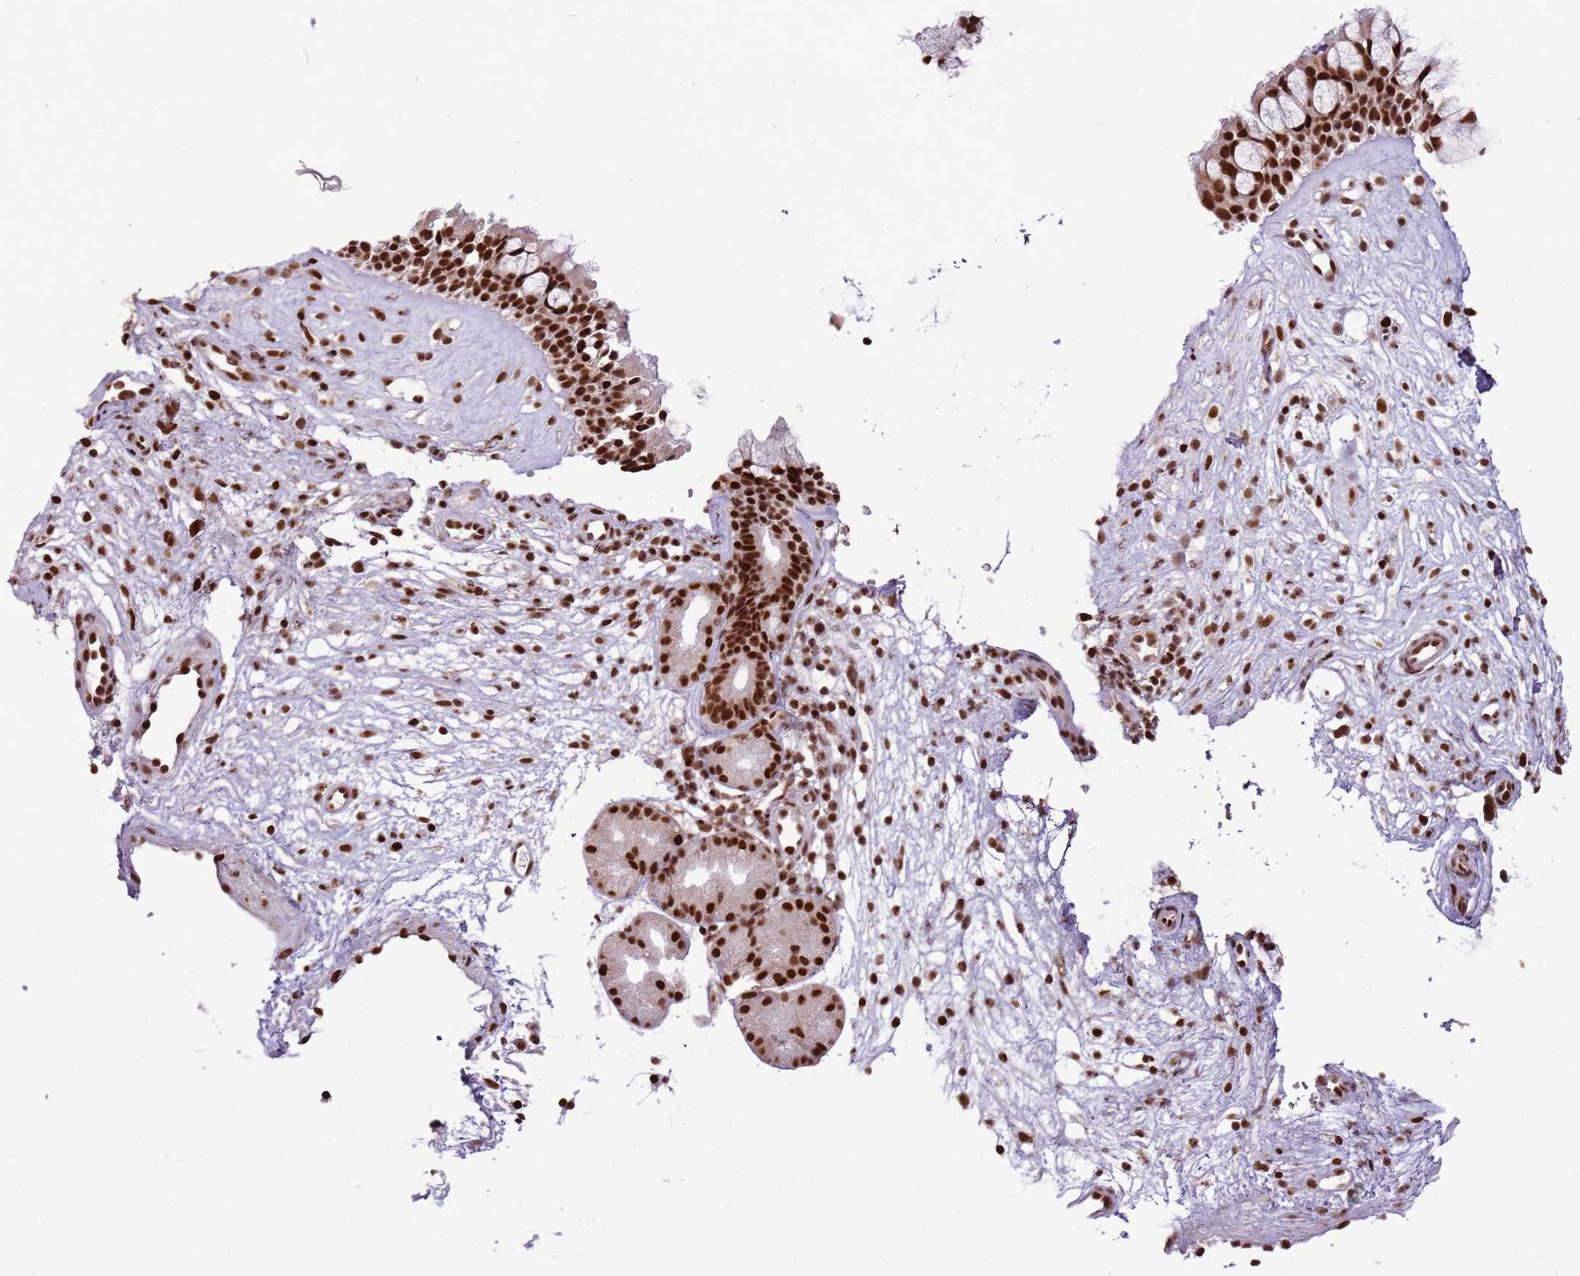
{"staining": {"intensity": "strong", "quantity": ">75%", "location": "nuclear"}, "tissue": "nasopharynx", "cell_type": "Respiratory epithelial cells", "image_type": "normal", "snomed": [{"axis": "morphology", "description": "Normal tissue, NOS"}, {"axis": "topography", "description": "Nasopharynx"}], "caption": "Protein staining of normal nasopharynx displays strong nuclear expression in approximately >75% of respiratory epithelial cells.", "gene": "WASHC4", "patient": {"sex": "male", "age": 32}}